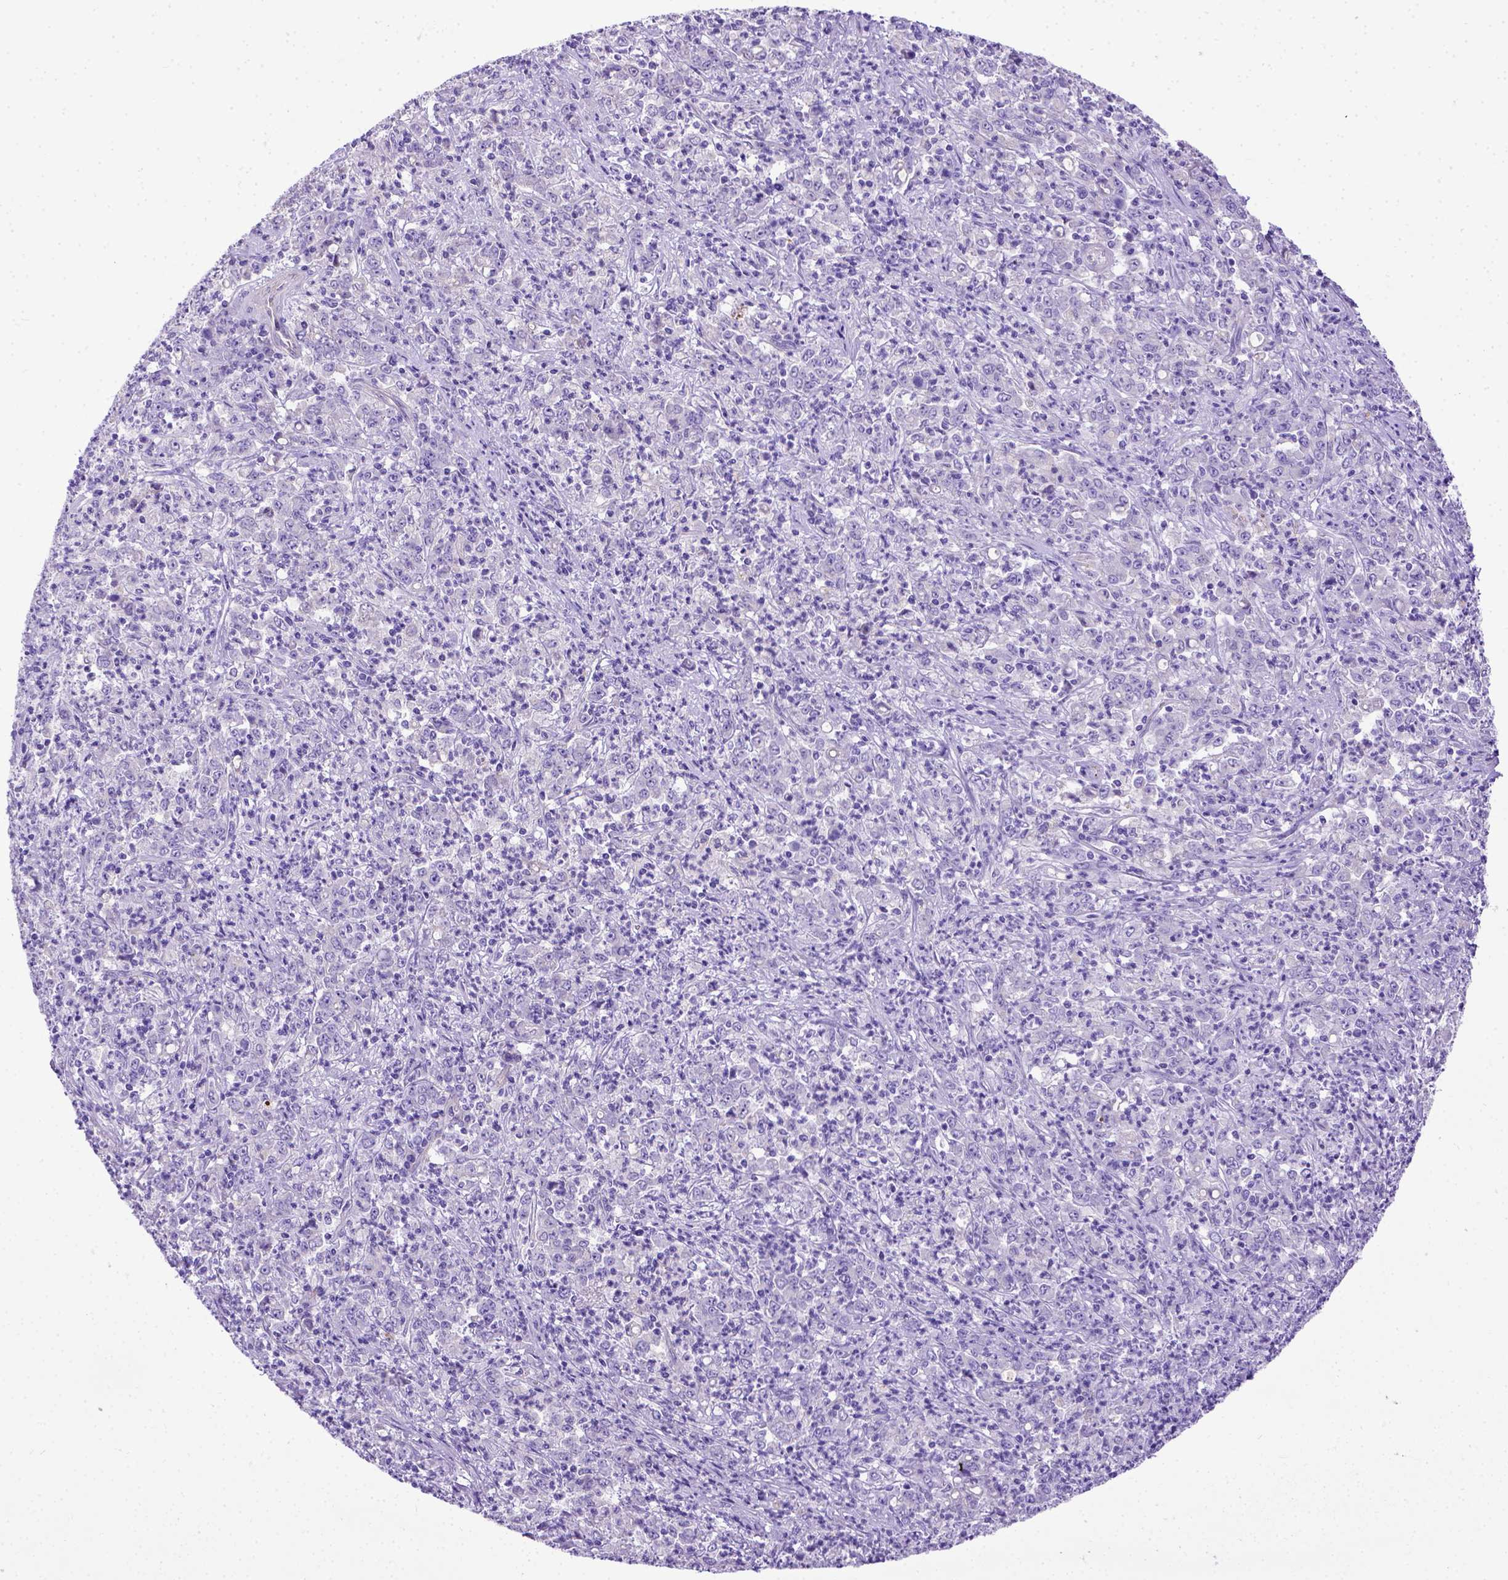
{"staining": {"intensity": "negative", "quantity": "none", "location": "none"}, "tissue": "stomach cancer", "cell_type": "Tumor cells", "image_type": "cancer", "snomed": [{"axis": "morphology", "description": "Adenocarcinoma, NOS"}, {"axis": "topography", "description": "Stomach, lower"}], "caption": "High power microscopy histopathology image of an immunohistochemistry micrograph of adenocarcinoma (stomach), revealing no significant expression in tumor cells.", "gene": "LRRC18", "patient": {"sex": "female", "age": 71}}